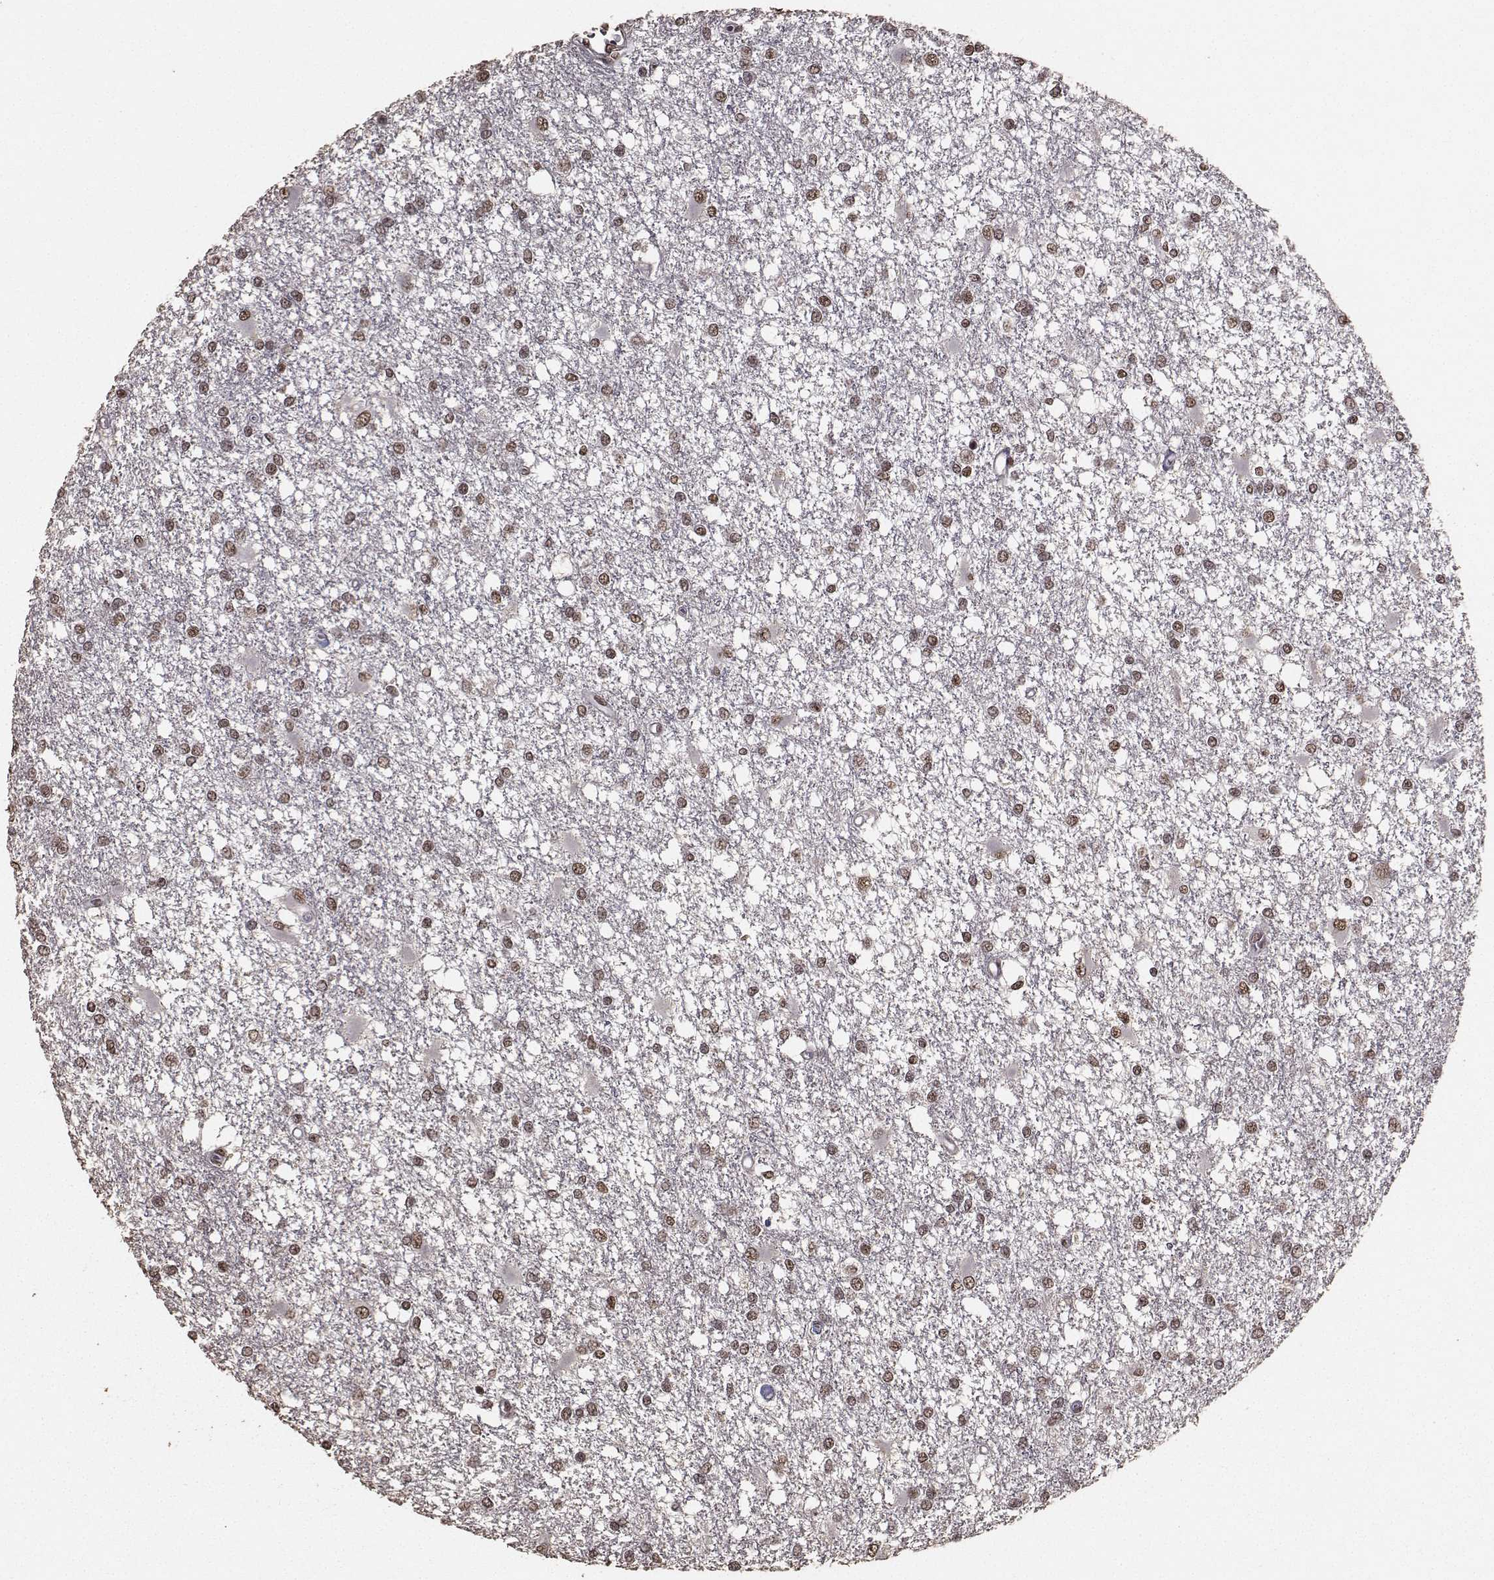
{"staining": {"intensity": "moderate", "quantity": ">75%", "location": "nuclear"}, "tissue": "glioma", "cell_type": "Tumor cells", "image_type": "cancer", "snomed": [{"axis": "morphology", "description": "Glioma, malignant, High grade"}, {"axis": "topography", "description": "Cerebral cortex"}], "caption": "Tumor cells show moderate nuclear positivity in about >75% of cells in glioma. The staining was performed using DAB (3,3'-diaminobenzidine), with brown indicating positive protein expression. Nuclei are stained blue with hematoxylin.", "gene": "SF1", "patient": {"sex": "male", "age": 79}}